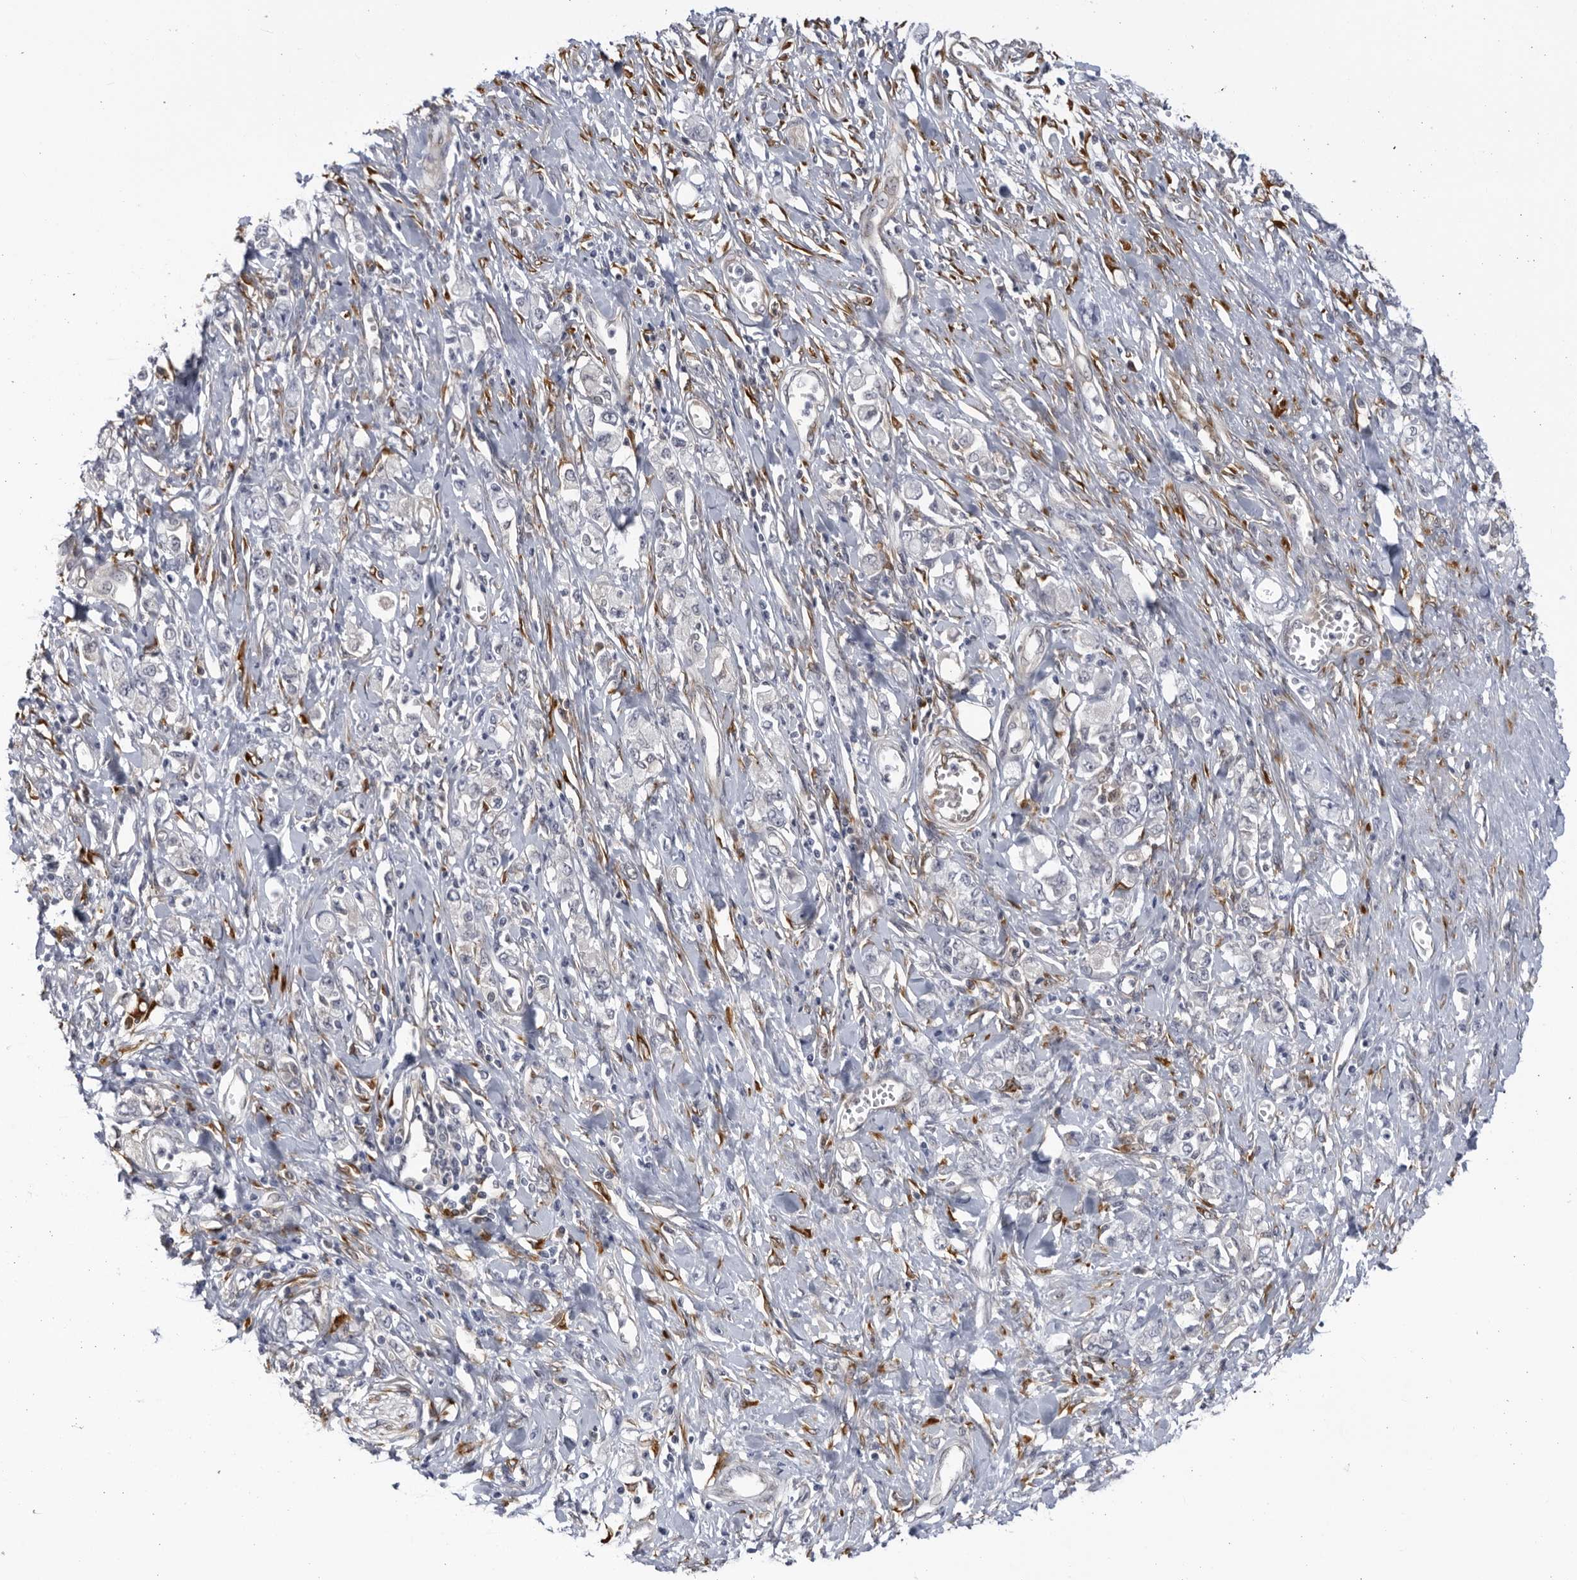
{"staining": {"intensity": "negative", "quantity": "none", "location": "none"}, "tissue": "stomach cancer", "cell_type": "Tumor cells", "image_type": "cancer", "snomed": [{"axis": "morphology", "description": "Adenocarcinoma, NOS"}, {"axis": "topography", "description": "Stomach"}], "caption": "Image shows no protein positivity in tumor cells of stomach adenocarcinoma tissue. (Brightfield microscopy of DAB immunohistochemistry at high magnification).", "gene": "BMP2K", "patient": {"sex": "female", "age": 76}}